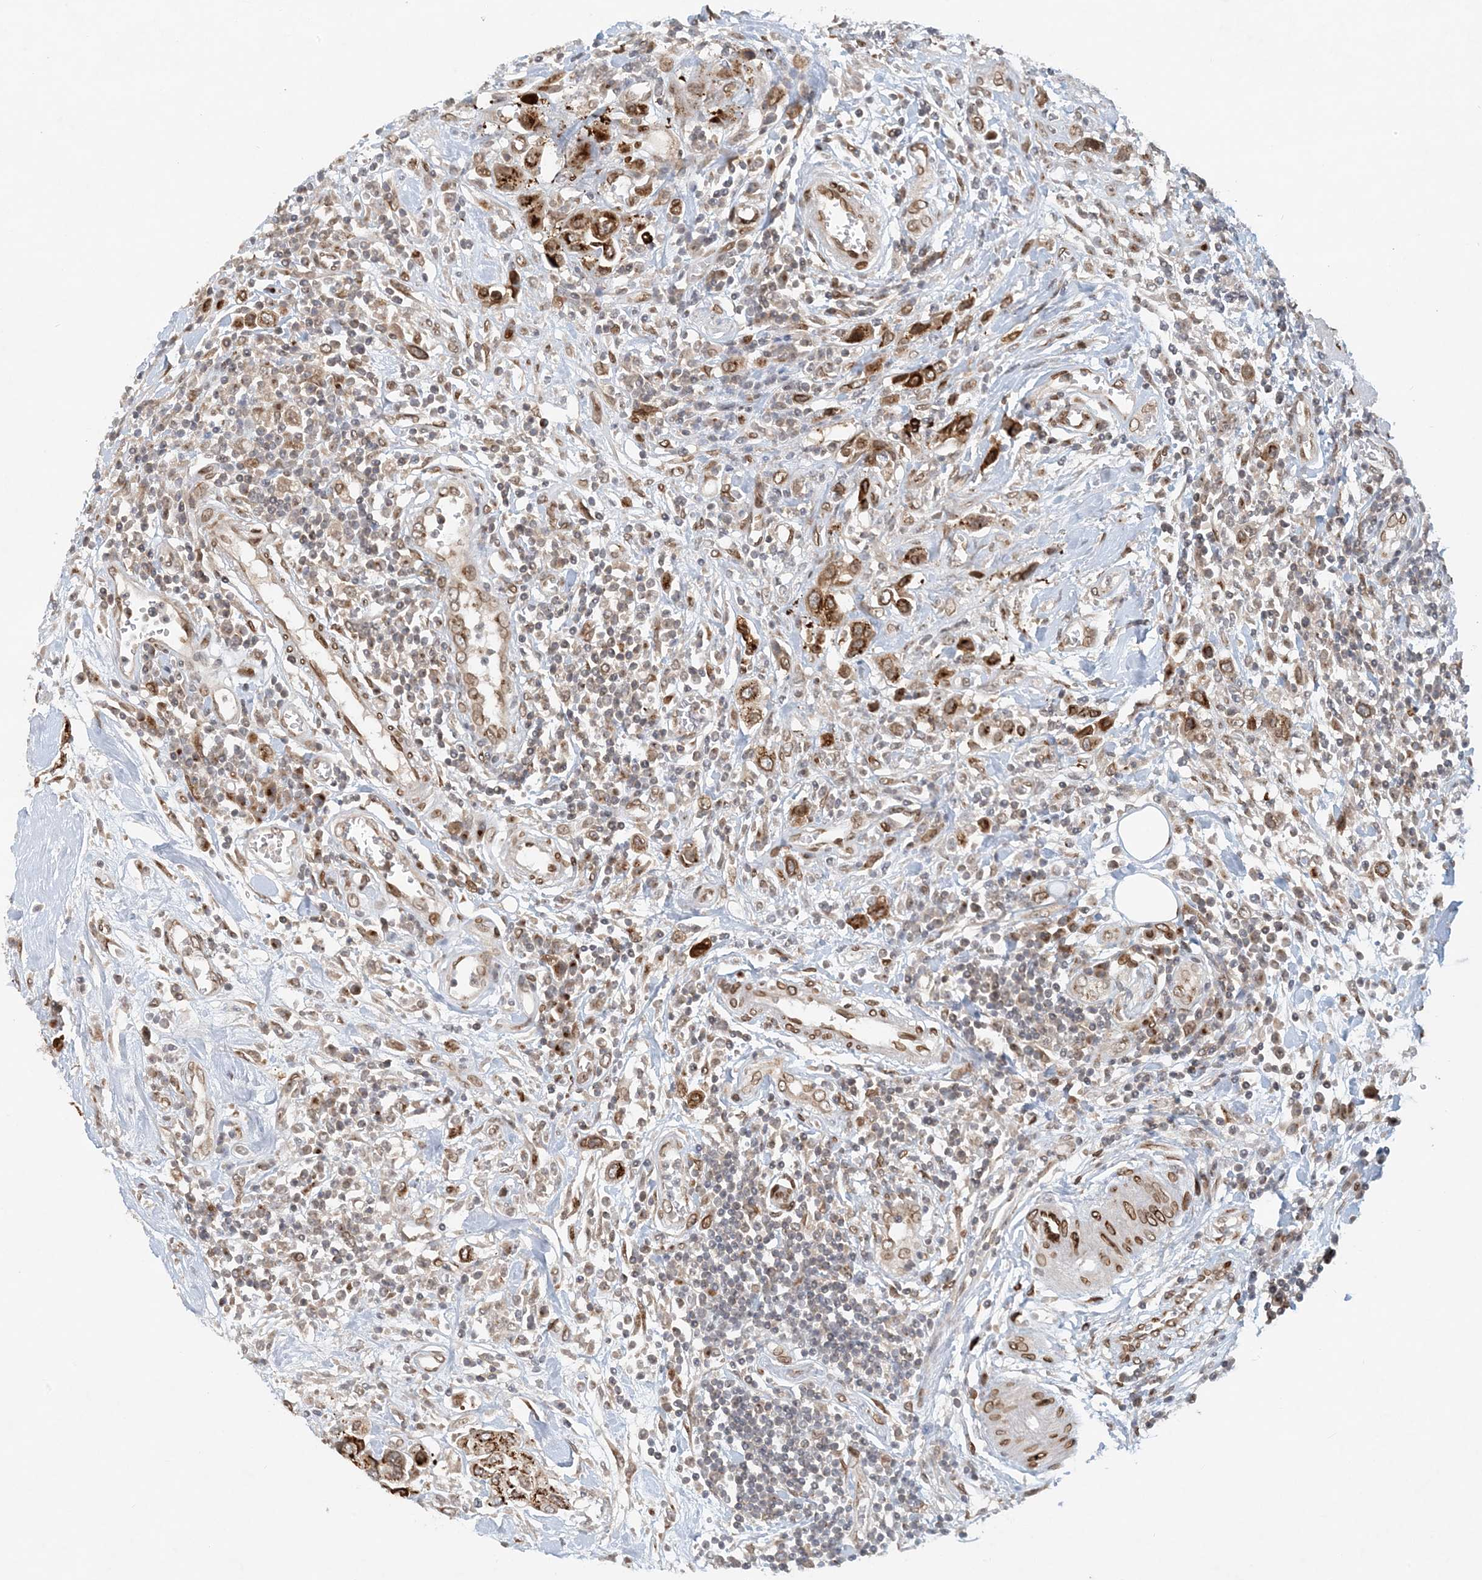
{"staining": {"intensity": "strong", "quantity": ">75%", "location": "cytoplasmic/membranous"}, "tissue": "urothelial cancer", "cell_type": "Tumor cells", "image_type": "cancer", "snomed": [{"axis": "morphology", "description": "Urothelial carcinoma, High grade"}, {"axis": "topography", "description": "Urinary bladder"}], "caption": "Protein expression by immunohistochemistry exhibits strong cytoplasmic/membranous staining in about >75% of tumor cells in urothelial cancer.", "gene": "SLC35A2", "patient": {"sex": "male", "age": 50}}